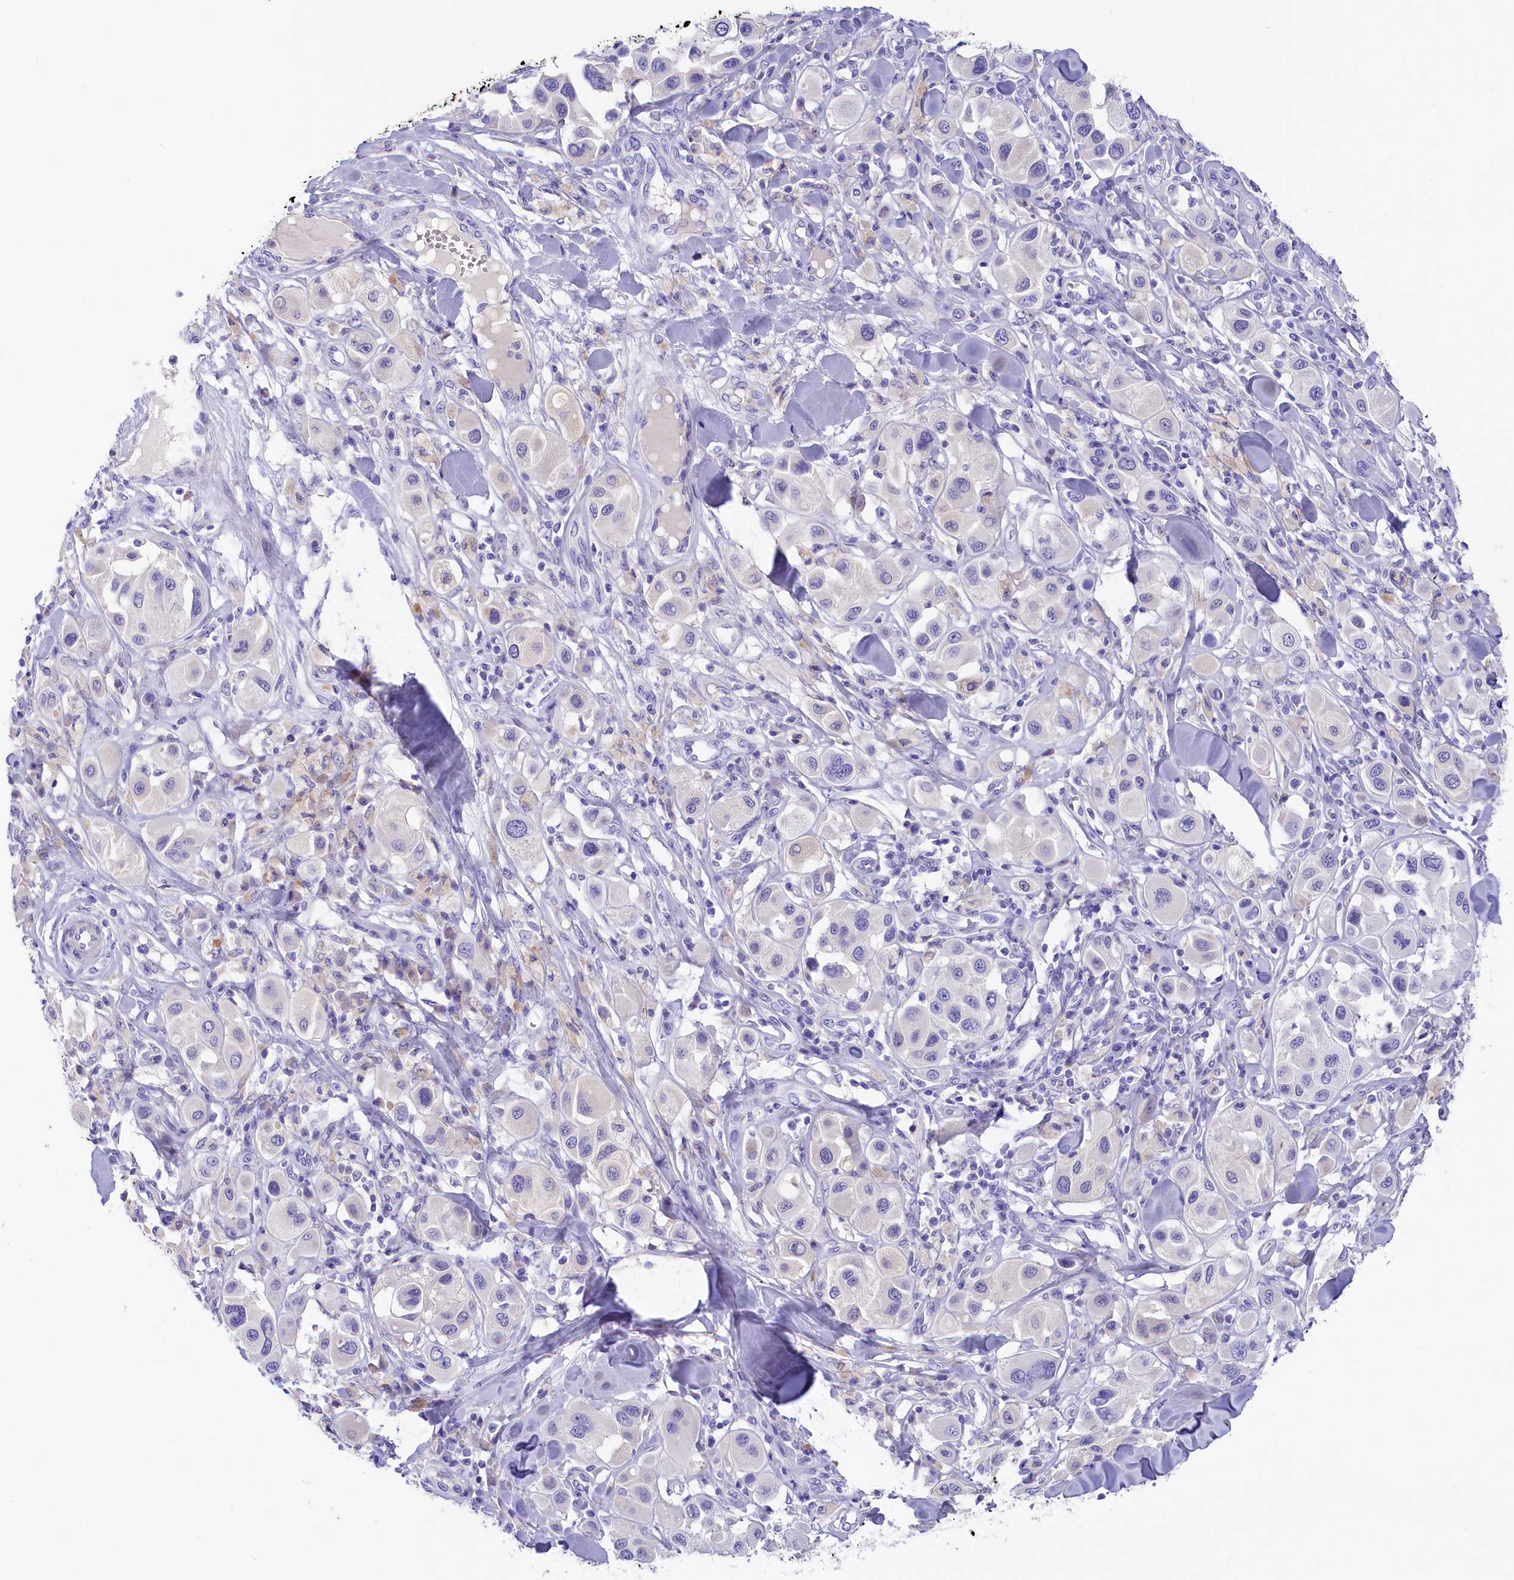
{"staining": {"intensity": "negative", "quantity": "none", "location": "none"}, "tissue": "melanoma", "cell_type": "Tumor cells", "image_type": "cancer", "snomed": [{"axis": "morphology", "description": "Malignant melanoma, Metastatic site"}, {"axis": "topography", "description": "Skin"}], "caption": "Melanoma was stained to show a protein in brown. There is no significant positivity in tumor cells.", "gene": "SULT2A1", "patient": {"sex": "male", "age": 41}}